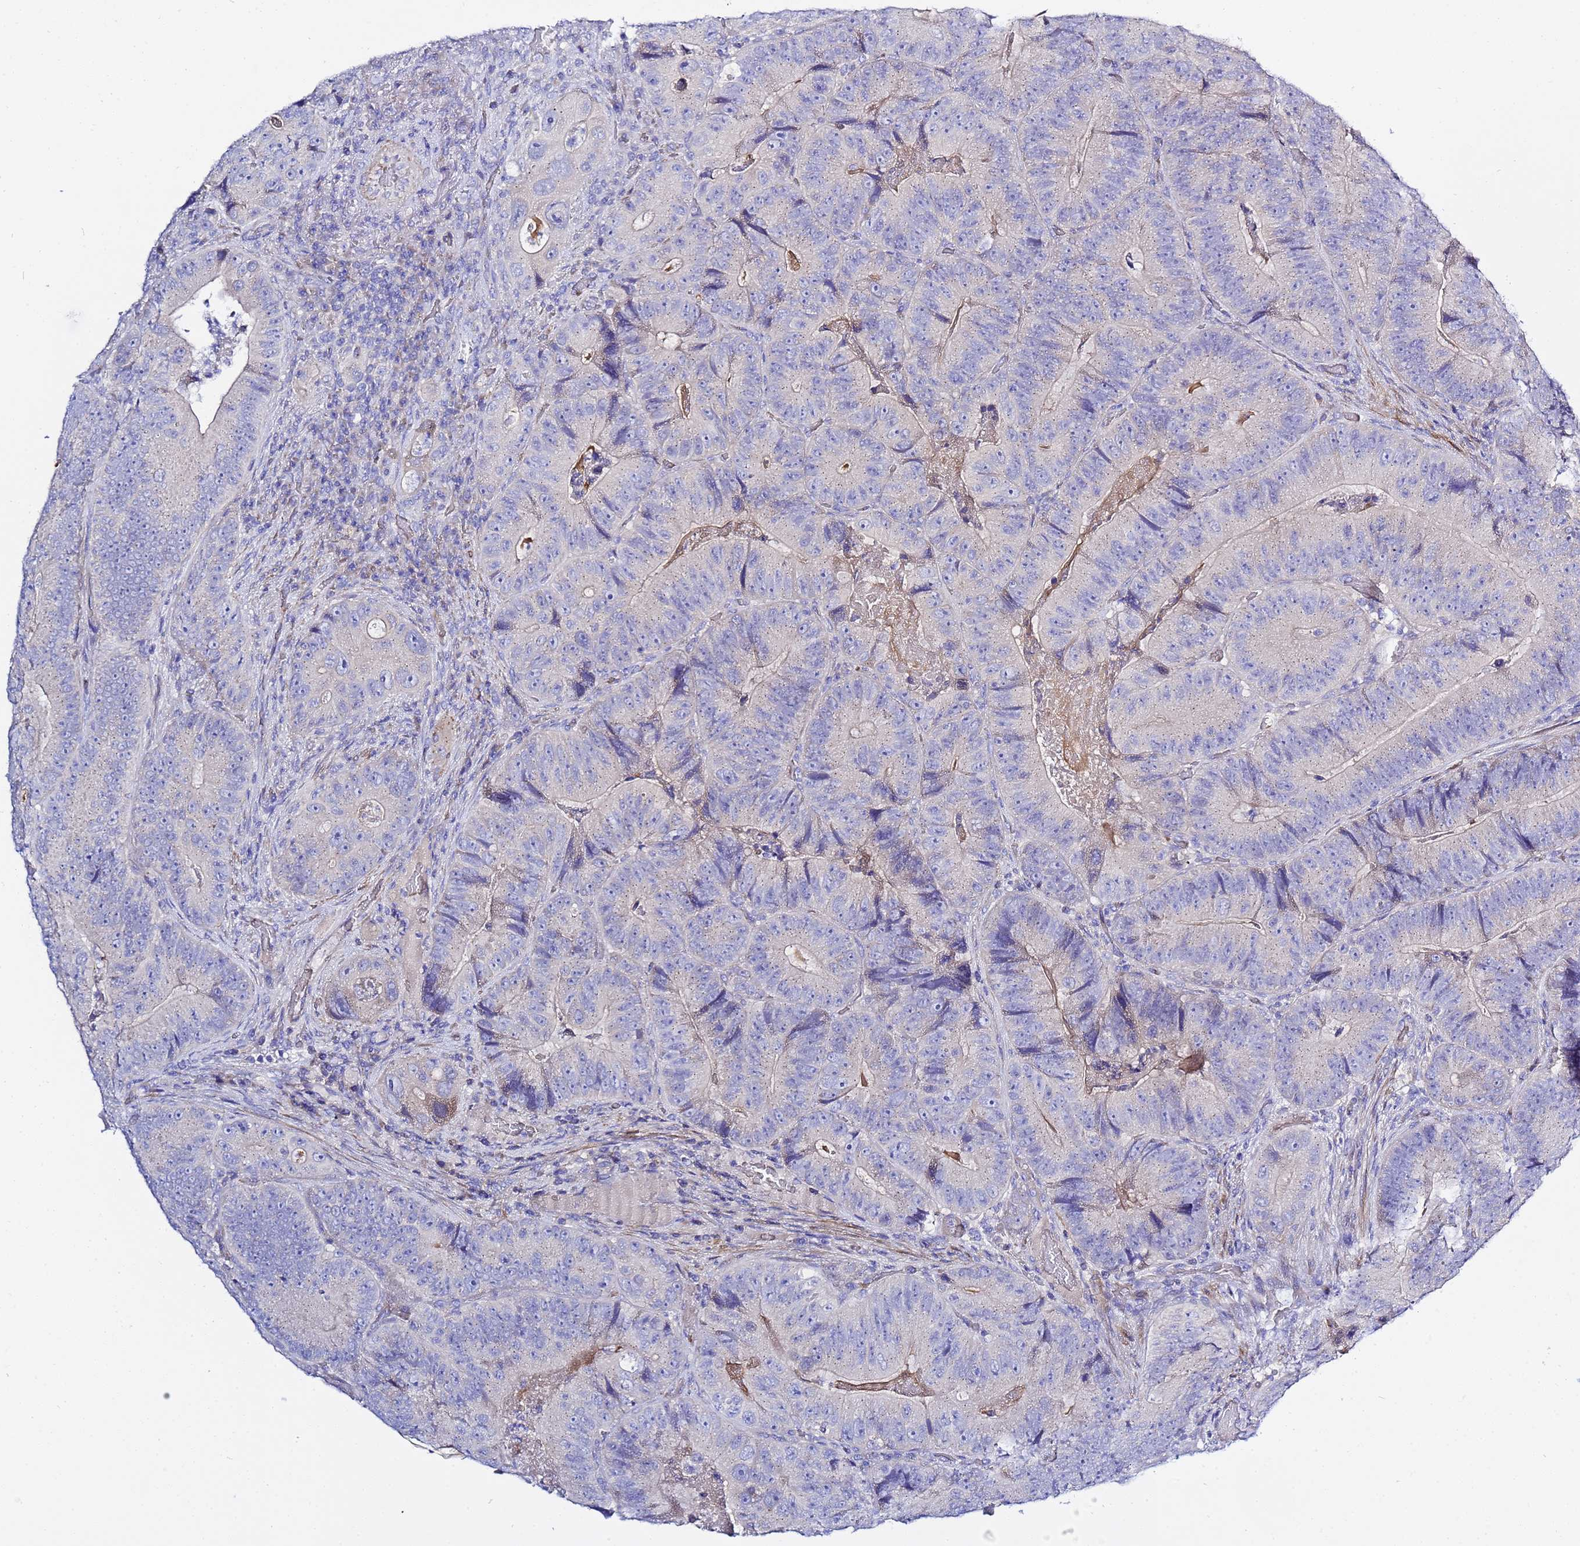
{"staining": {"intensity": "negative", "quantity": "none", "location": "none"}, "tissue": "colorectal cancer", "cell_type": "Tumor cells", "image_type": "cancer", "snomed": [{"axis": "morphology", "description": "Adenocarcinoma, NOS"}, {"axis": "topography", "description": "Colon"}], "caption": "Immunohistochemical staining of human colorectal cancer (adenocarcinoma) exhibits no significant positivity in tumor cells.", "gene": "USP18", "patient": {"sex": "female", "age": 86}}